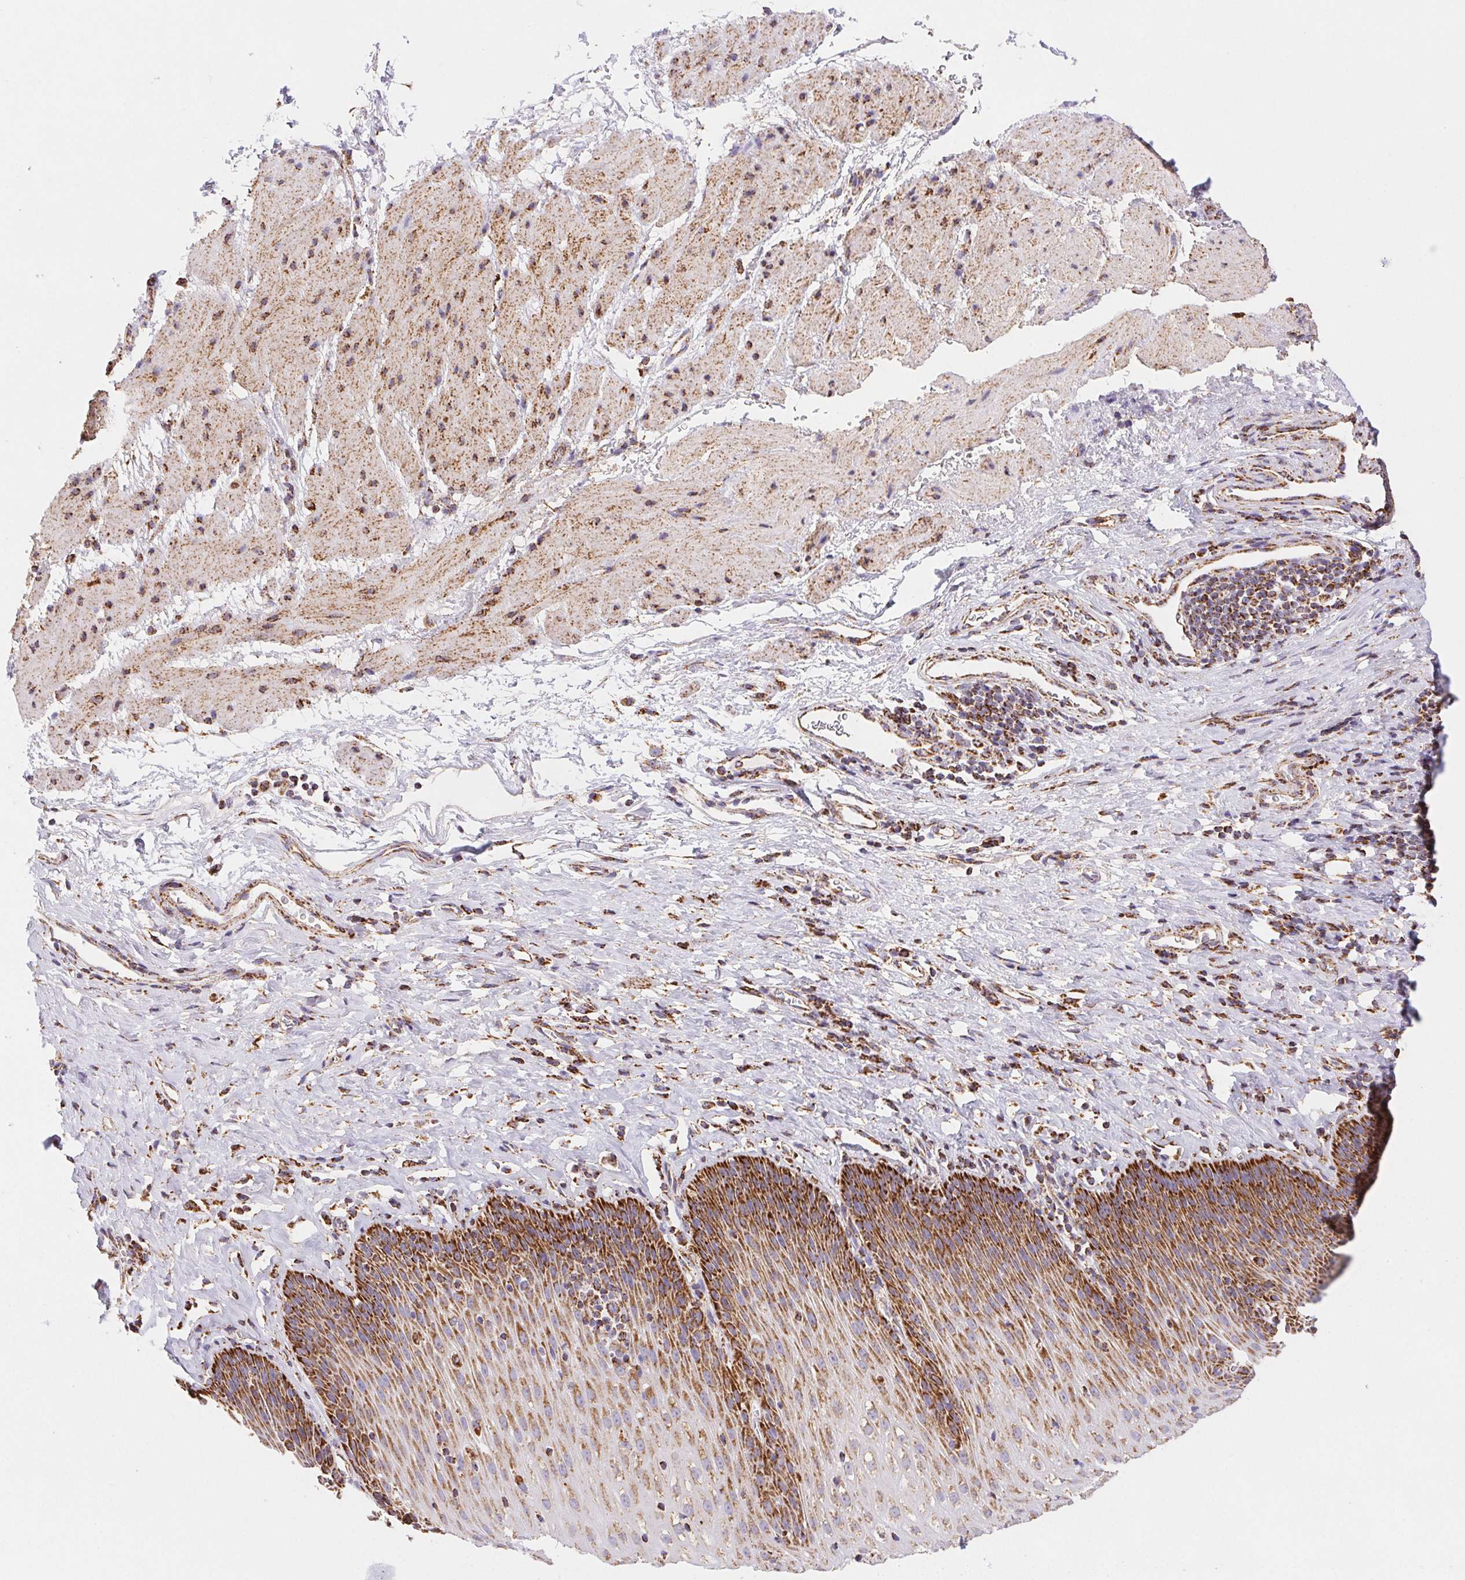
{"staining": {"intensity": "strong", "quantity": ">75%", "location": "cytoplasmic/membranous"}, "tissue": "esophagus", "cell_type": "Squamous epithelial cells", "image_type": "normal", "snomed": [{"axis": "morphology", "description": "Normal tissue, NOS"}, {"axis": "topography", "description": "Esophagus"}], "caption": "Esophagus stained with a brown dye exhibits strong cytoplasmic/membranous positive expression in approximately >75% of squamous epithelial cells.", "gene": "NIPSNAP2", "patient": {"sex": "female", "age": 61}}